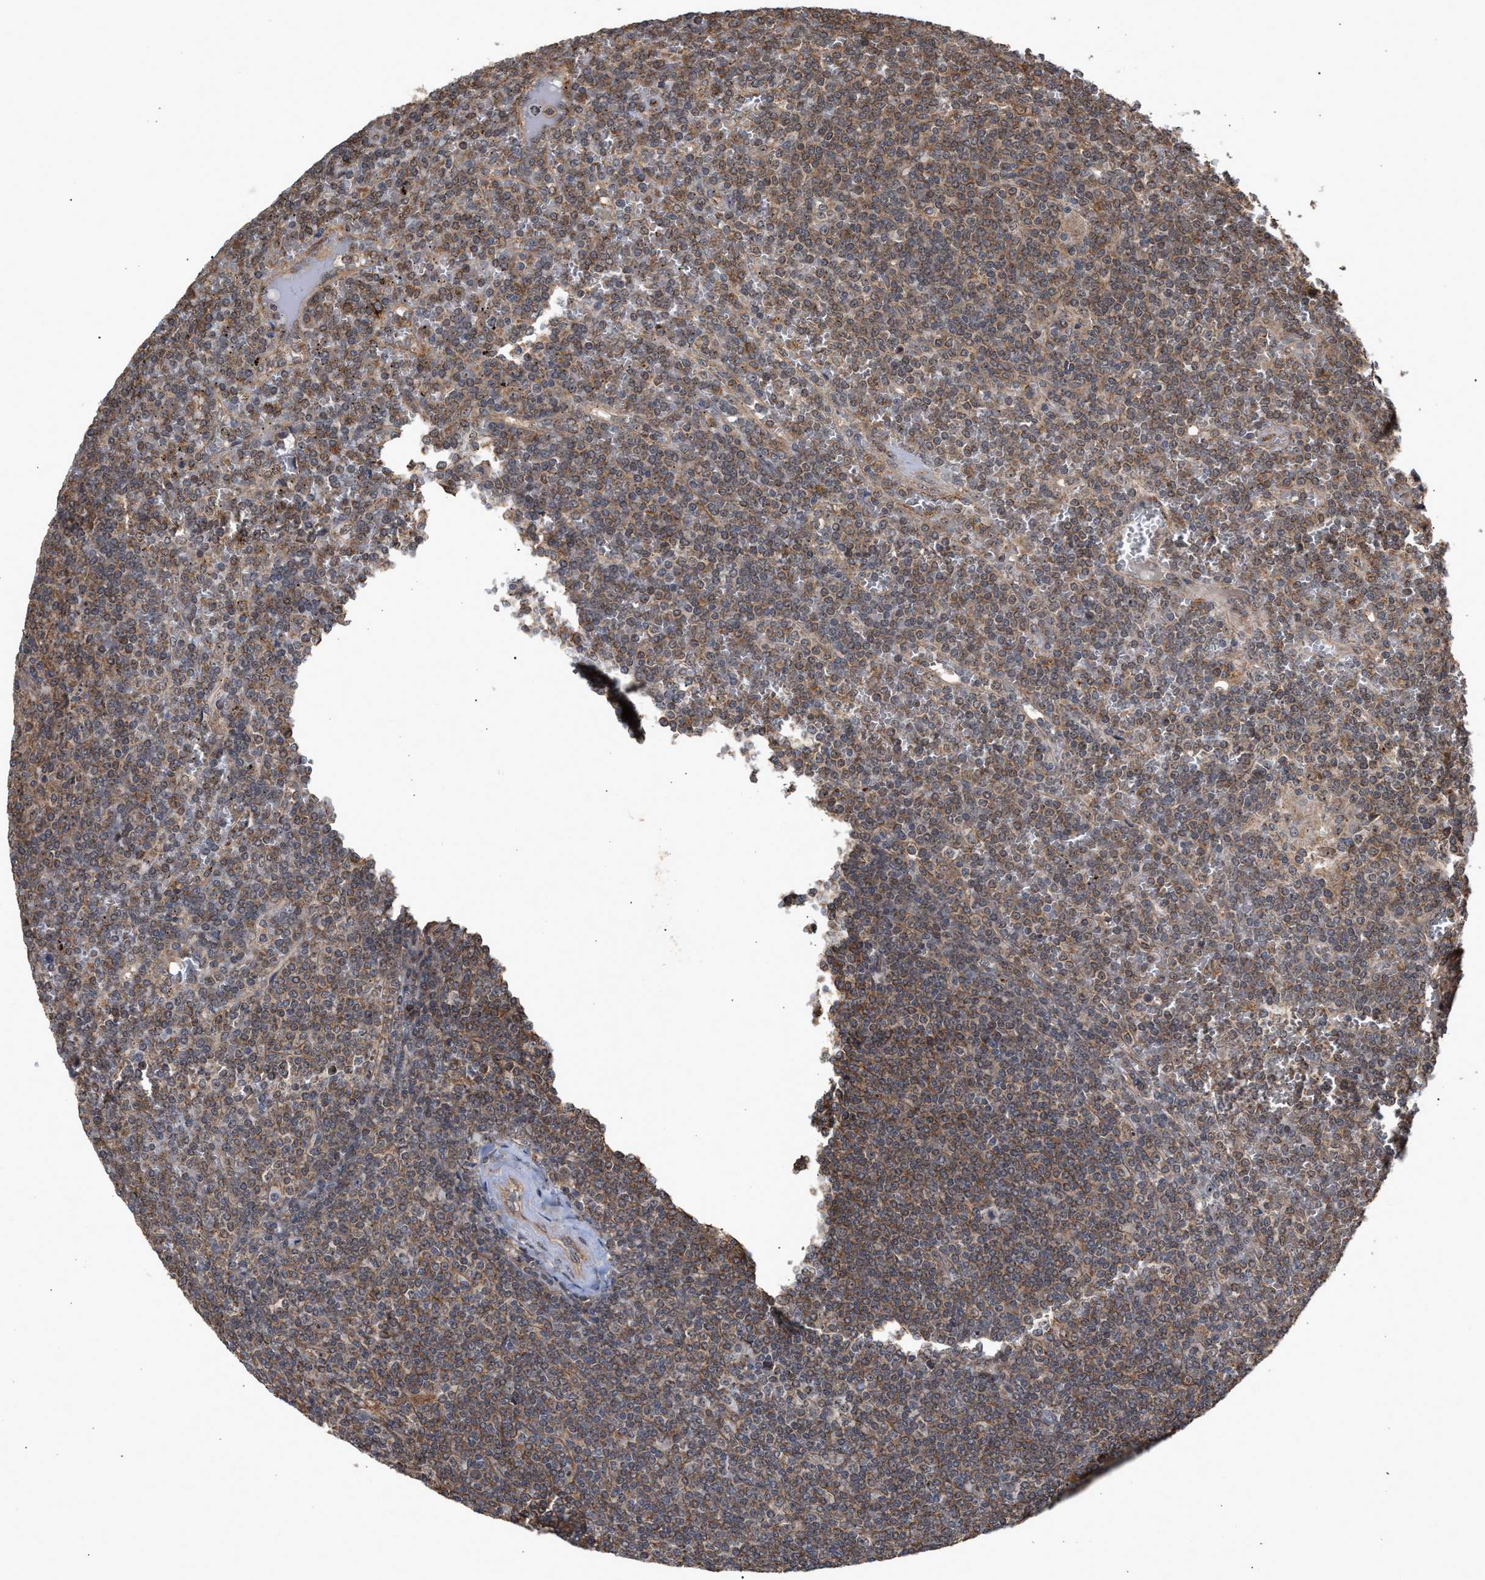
{"staining": {"intensity": "moderate", "quantity": ">75%", "location": "cytoplasmic/membranous,nuclear"}, "tissue": "lymphoma", "cell_type": "Tumor cells", "image_type": "cancer", "snomed": [{"axis": "morphology", "description": "Malignant lymphoma, non-Hodgkin's type, Low grade"}, {"axis": "topography", "description": "Spleen"}], "caption": "Lymphoma stained with IHC reveals moderate cytoplasmic/membranous and nuclear staining in approximately >75% of tumor cells. (Stains: DAB in brown, nuclei in blue, Microscopy: brightfield microscopy at high magnification).", "gene": "EXOSC2", "patient": {"sex": "female", "age": 19}}